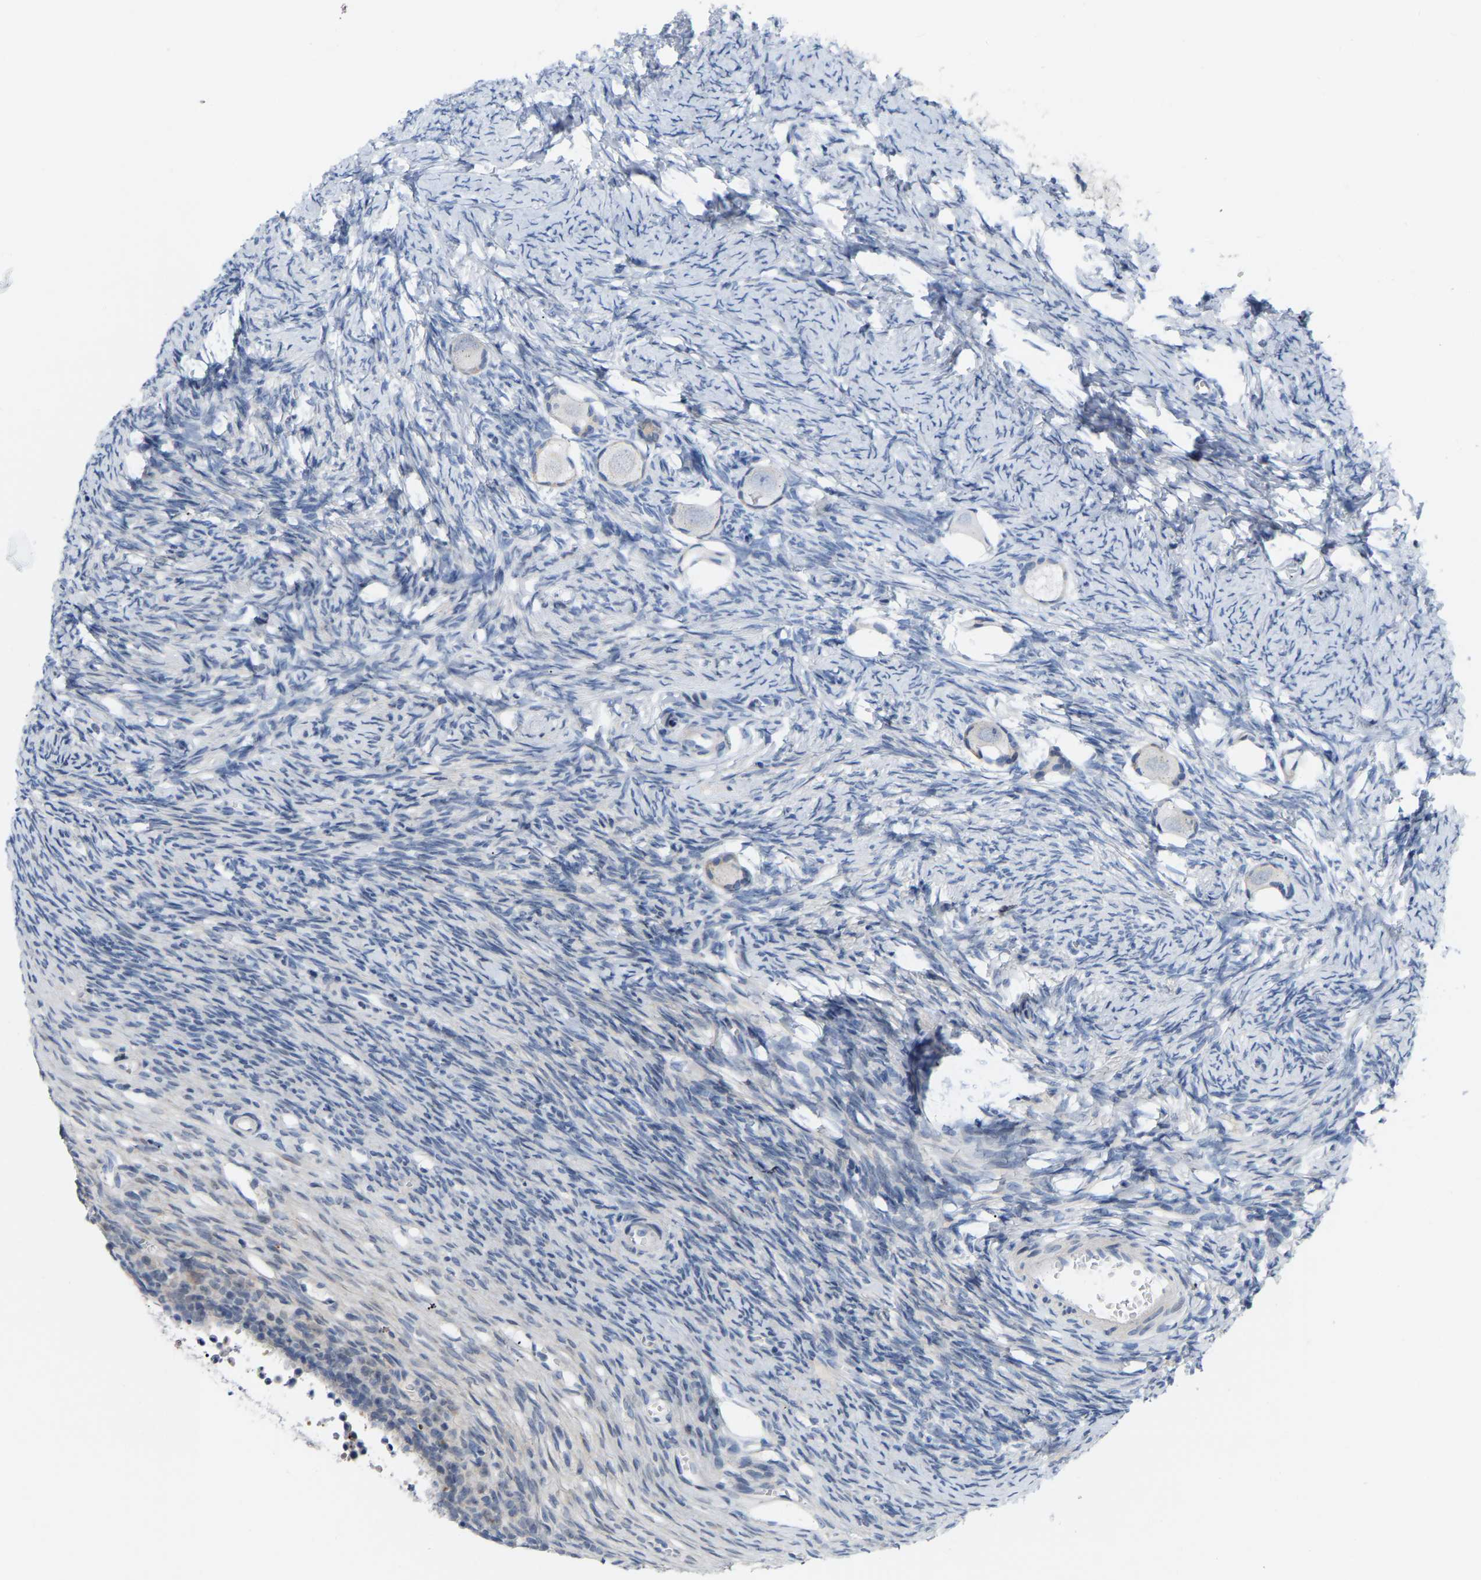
{"staining": {"intensity": "negative", "quantity": "none", "location": "none"}, "tissue": "ovary", "cell_type": "Follicle cells", "image_type": "normal", "snomed": [{"axis": "morphology", "description": "Normal tissue, NOS"}, {"axis": "topography", "description": "Ovary"}], "caption": "This image is of normal ovary stained with immunohistochemistry to label a protein in brown with the nuclei are counter-stained blue. There is no staining in follicle cells. (DAB (3,3'-diaminobenzidine) immunohistochemistry visualized using brightfield microscopy, high magnification).", "gene": "ABTB2", "patient": {"sex": "female", "age": 27}}